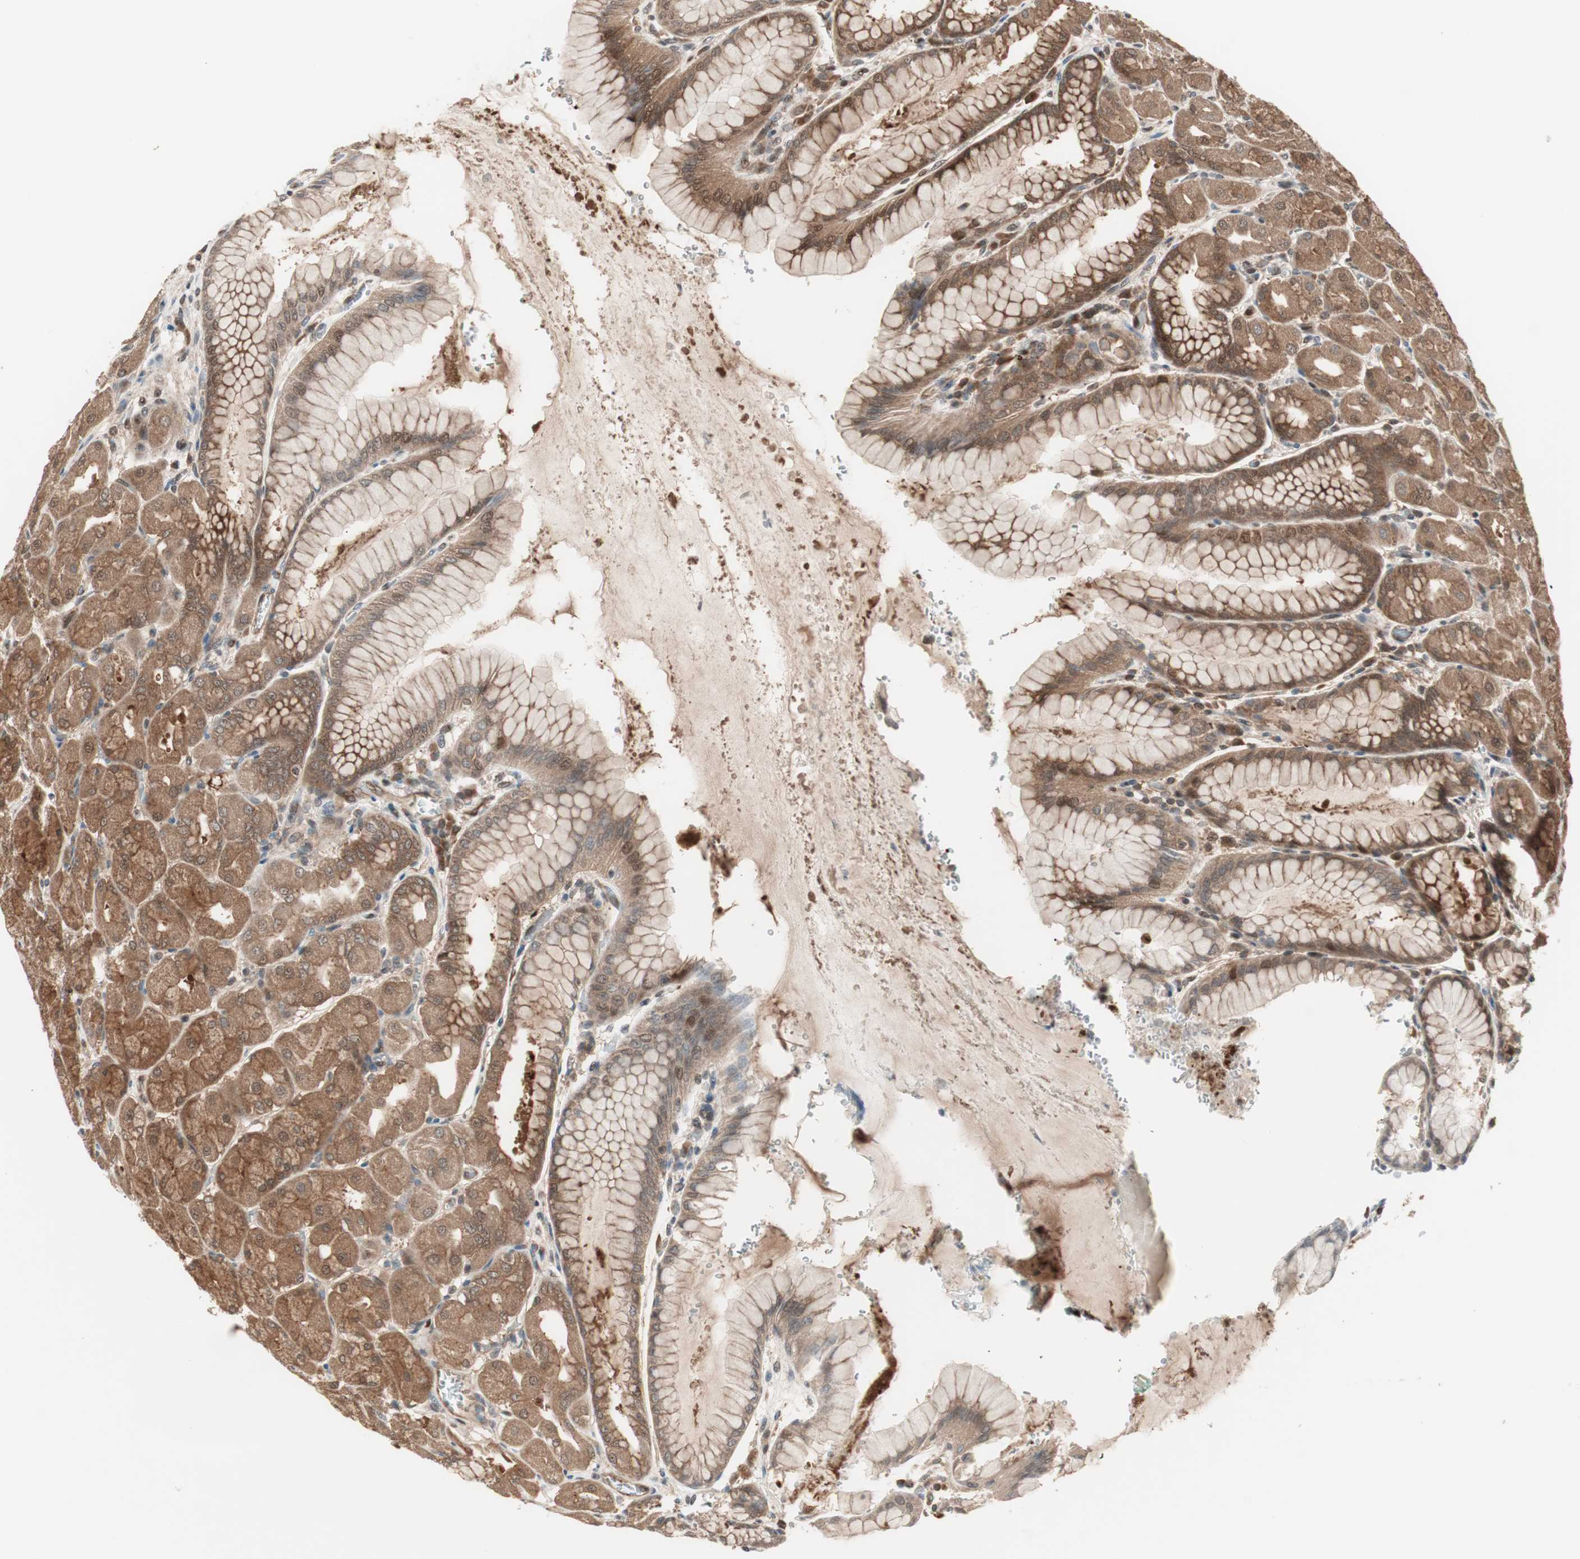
{"staining": {"intensity": "strong", "quantity": ">75%", "location": "cytoplasmic/membranous,nuclear"}, "tissue": "stomach", "cell_type": "Glandular cells", "image_type": "normal", "snomed": [{"axis": "morphology", "description": "Normal tissue, NOS"}, {"axis": "topography", "description": "Stomach, upper"}], "caption": "Protein staining by immunohistochemistry displays strong cytoplasmic/membranous,nuclear expression in approximately >75% of glandular cells in benign stomach.", "gene": "PRKG2", "patient": {"sex": "female", "age": 56}}